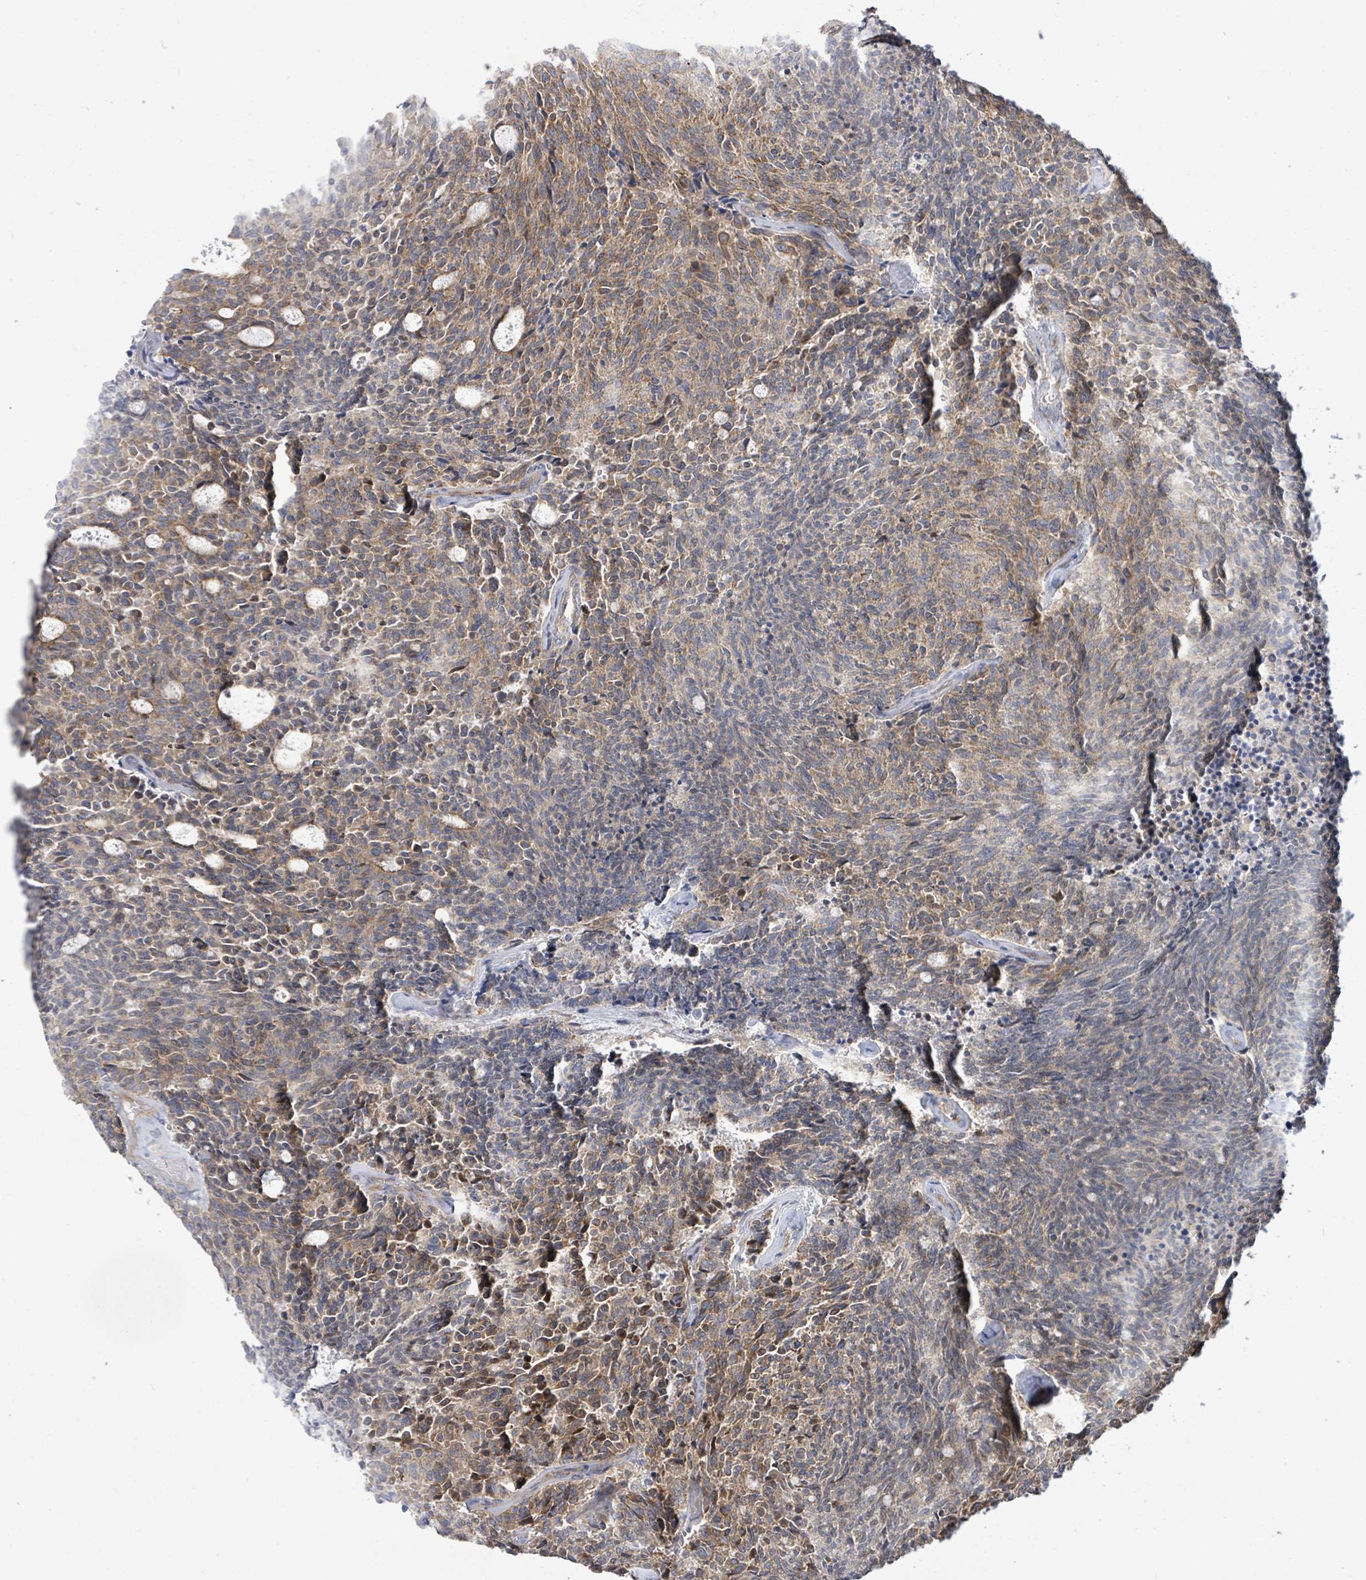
{"staining": {"intensity": "moderate", "quantity": "25%-75%", "location": "cytoplasmic/membranous"}, "tissue": "carcinoid", "cell_type": "Tumor cells", "image_type": "cancer", "snomed": [{"axis": "morphology", "description": "Carcinoid, malignant, NOS"}, {"axis": "topography", "description": "Pancreas"}], "caption": "The histopathology image displays staining of carcinoid, revealing moderate cytoplasmic/membranous protein expression (brown color) within tumor cells.", "gene": "KBTBD11", "patient": {"sex": "female", "age": 54}}